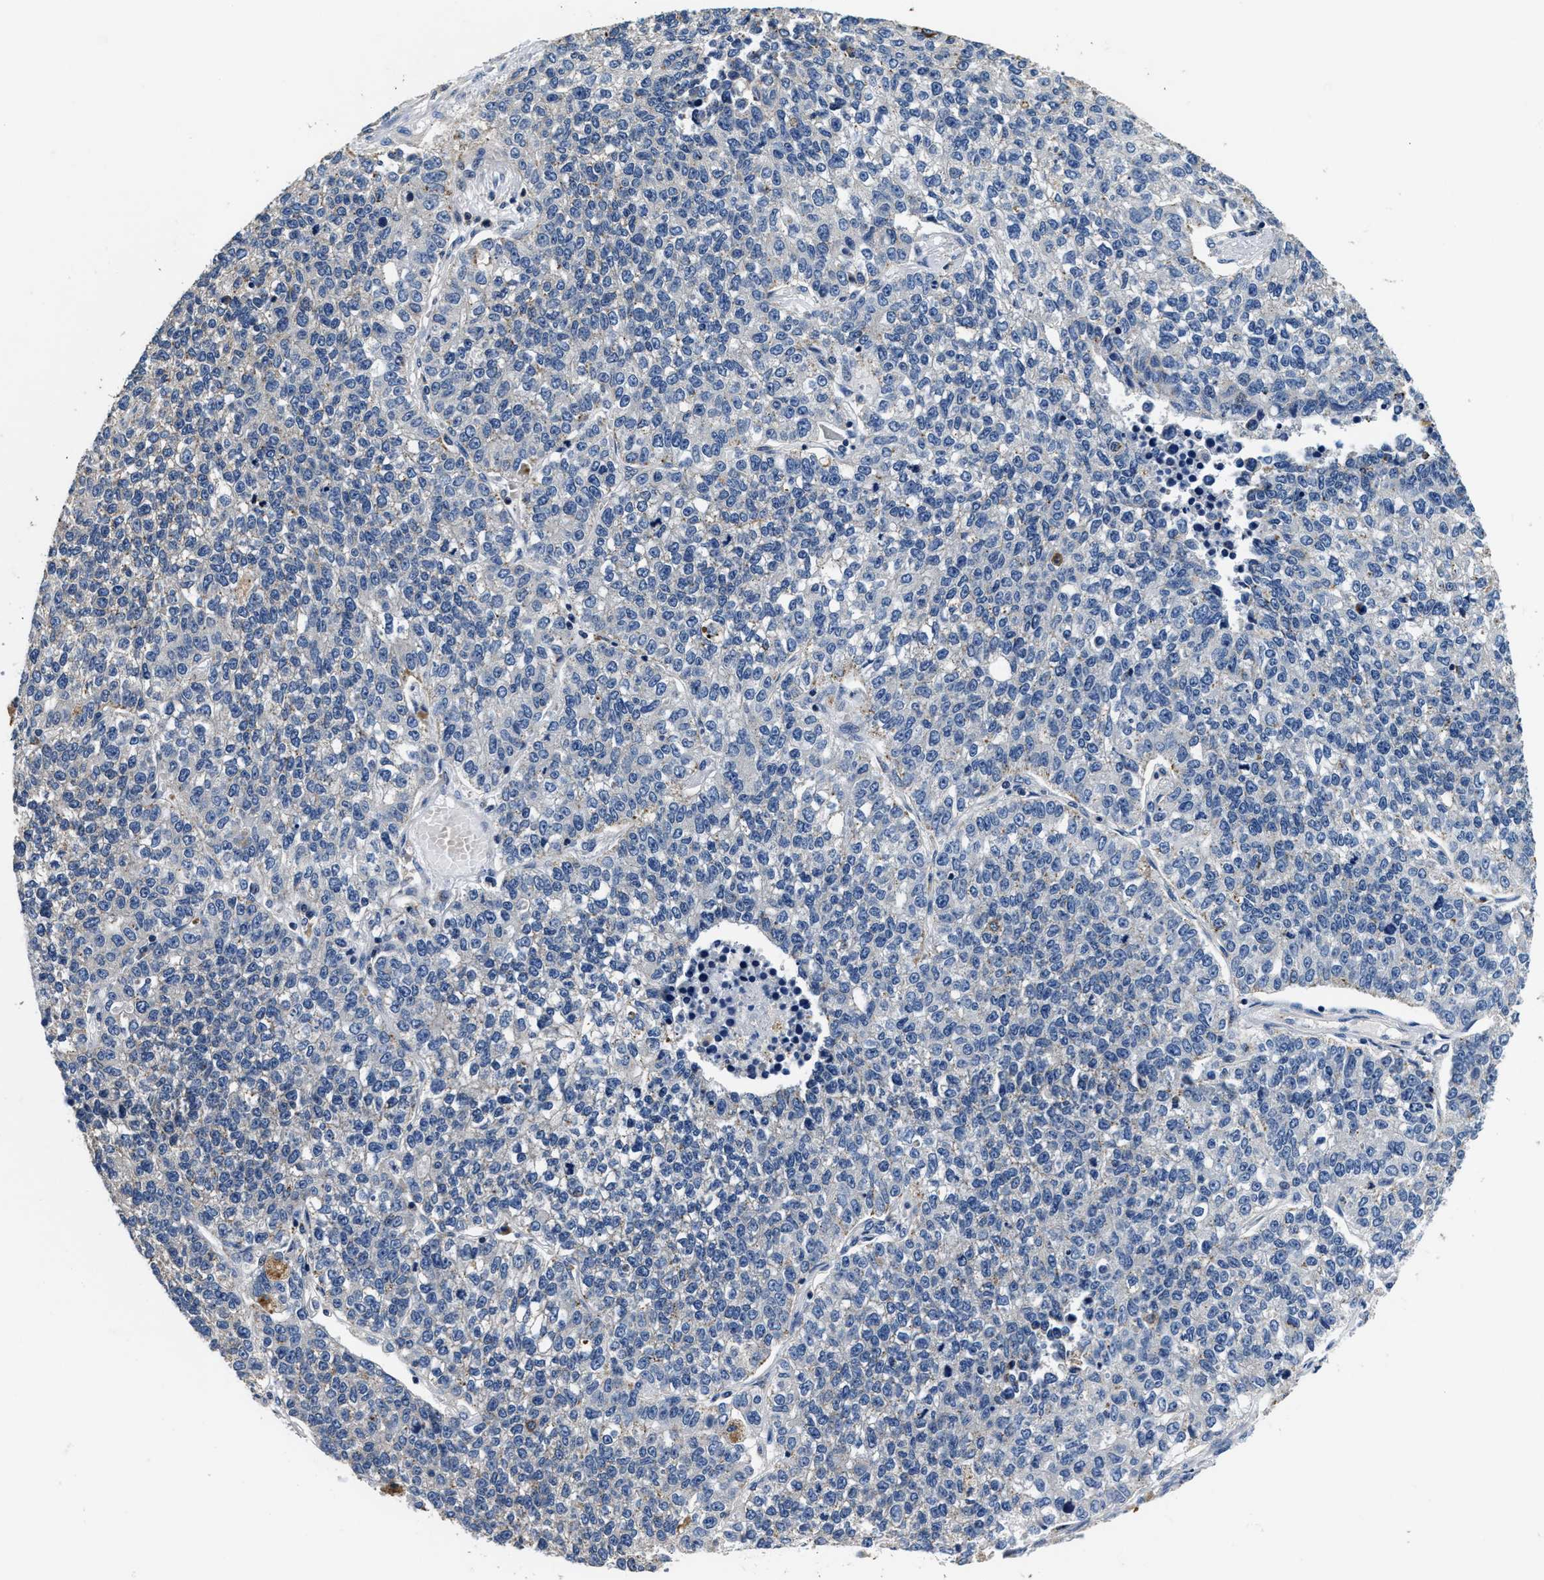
{"staining": {"intensity": "negative", "quantity": "none", "location": "none"}, "tissue": "lung cancer", "cell_type": "Tumor cells", "image_type": "cancer", "snomed": [{"axis": "morphology", "description": "Adenocarcinoma, NOS"}, {"axis": "topography", "description": "Lung"}], "caption": "Protein analysis of adenocarcinoma (lung) exhibits no significant expression in tumor cells. (Brightfield microscopy of DAB IHC at high magnification).", "gene": "ANKIB1", "patient": {"sex": "male", "age": 49}}